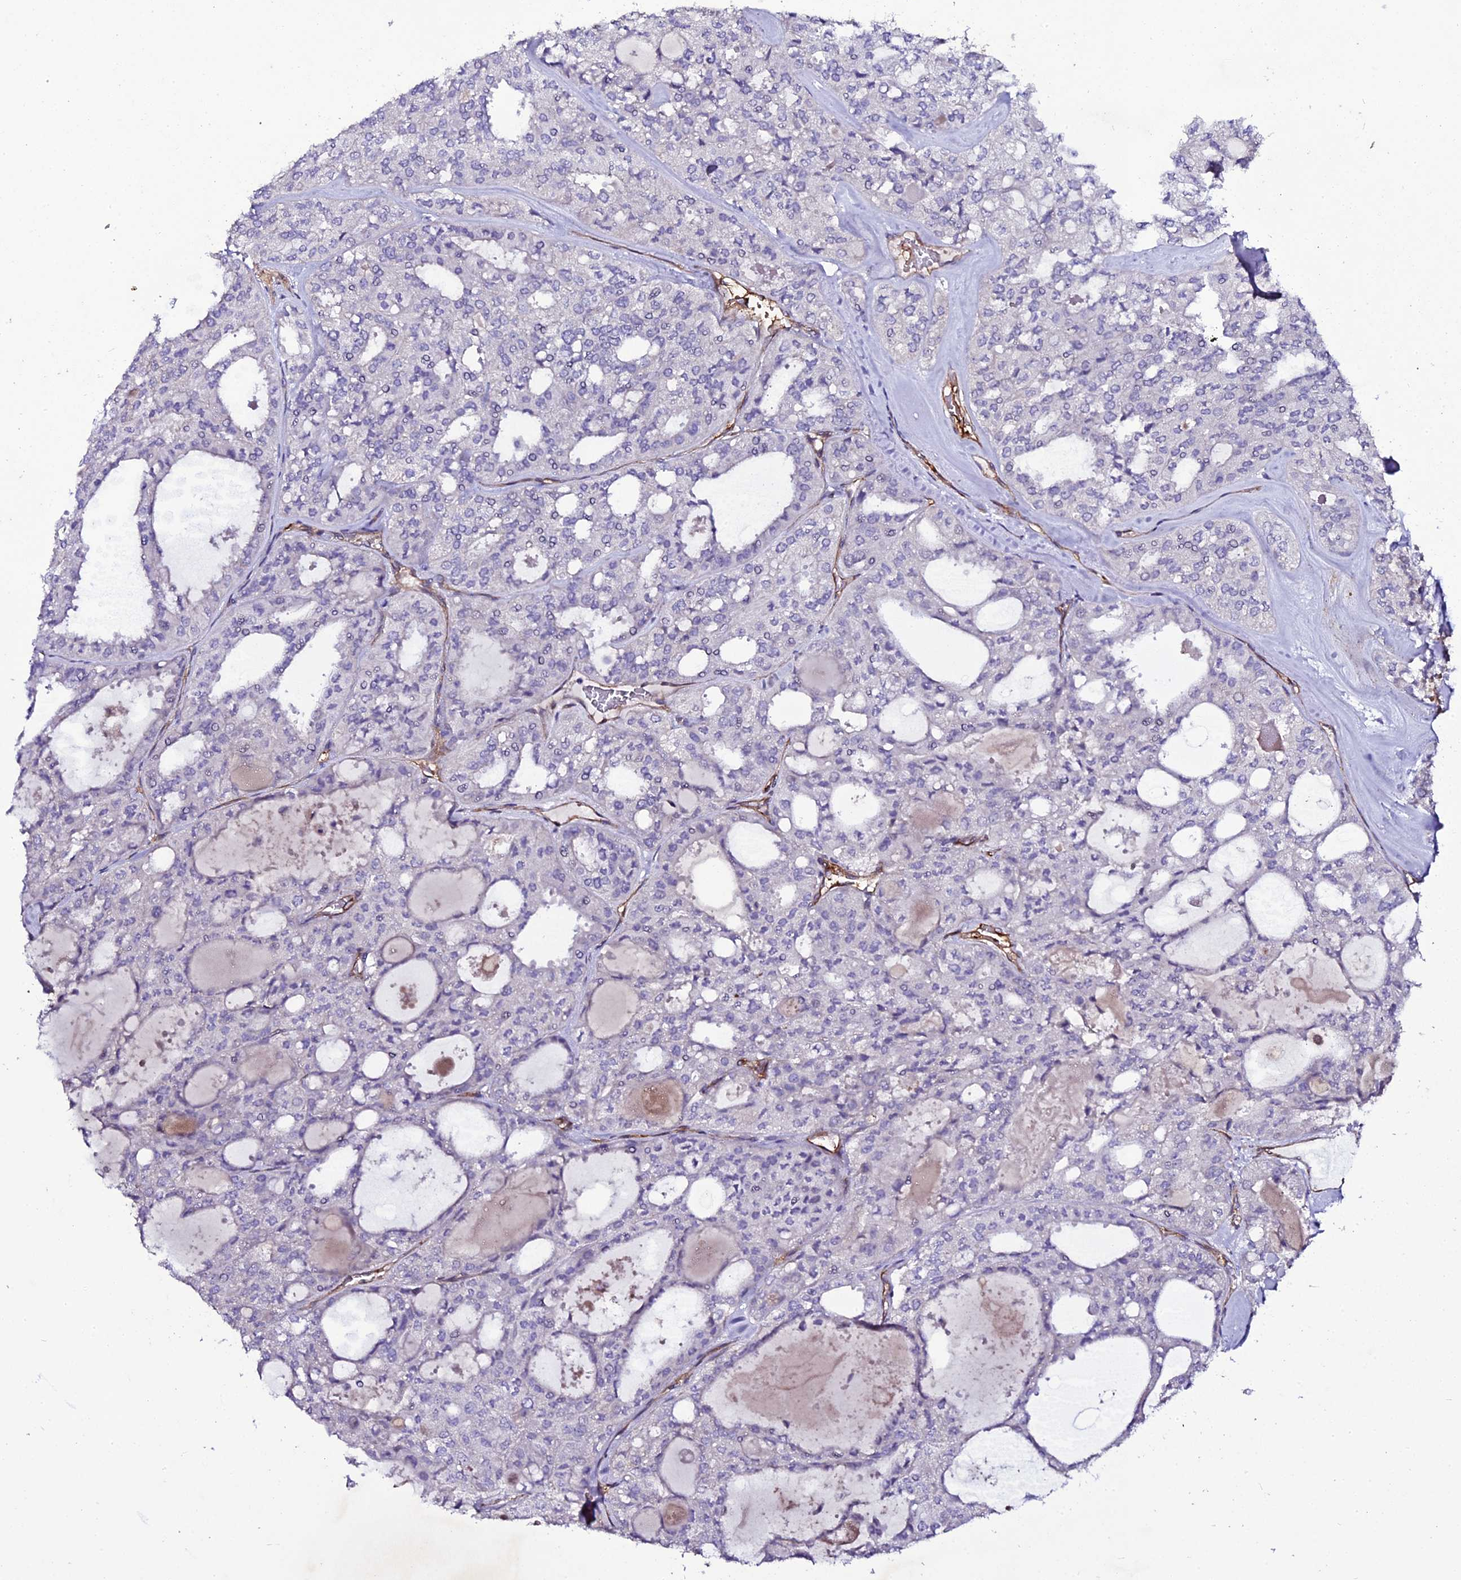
{"staining": {"intensity": "negative", "quantity": "none", "location": "none"}, "tissue": "thyroid cancer", "cell_type": "Tumor cells", "image_type": "cancer", "snomed": [{"axis": "morphology", "description": "Follicular adenoma carcinoma, NOS"}, {"axis": "topography", "description": "Thyroid gland"}], "caption": "Immunohistochemistry image of neoplastic tissue: human thyroid follicular adenoma carcinoma stained with DAB (3,3'-diaminobenzidine) shows no significant protein expression in tumor cells. The staining was performed using DAB to visualize the protein expression in brown, while the nuclei were stained in blue with hematoxylin (Magnification: 20x).", "gene": "MEX3C", "patient": {"sex": "male", "age": 75}}